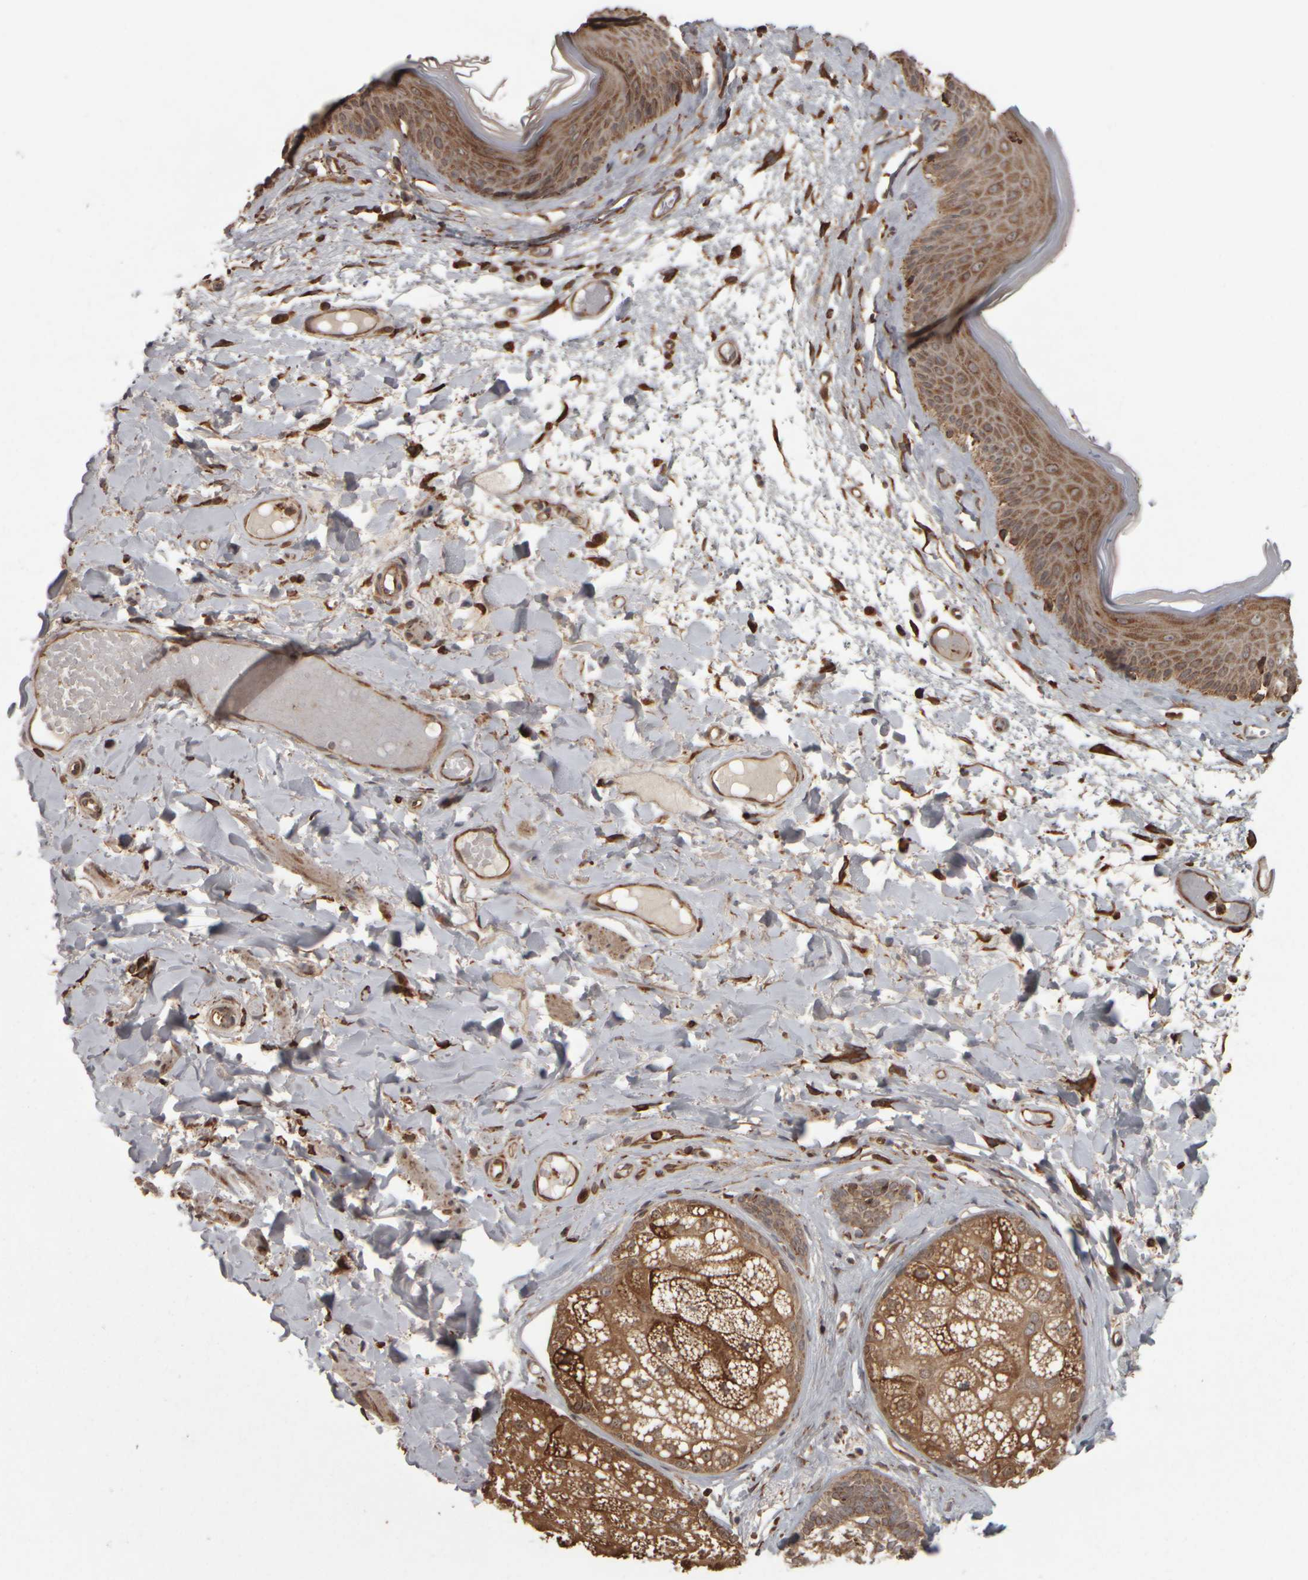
{"staining": {"intensity": "moderate", "quantity": ">75%", "location": "cytoplasmic/membranous"}, "tissue": "skin", "cell_type": "Epidermal cells", "image_type": "normal", "snomed": [{"axis": "morphology", "description": "Normal tissue, NOS"}, {"axis": "topography", "description": "Vulva"}], "caption": "Immunohistochemistry of benign skin demonstrates medium levels of moderate cytoplasmic/membranous staining in about >75% of epidermal cells.", "gene": "AGBL3", "patient": {"sex": "female", "age": 73}}